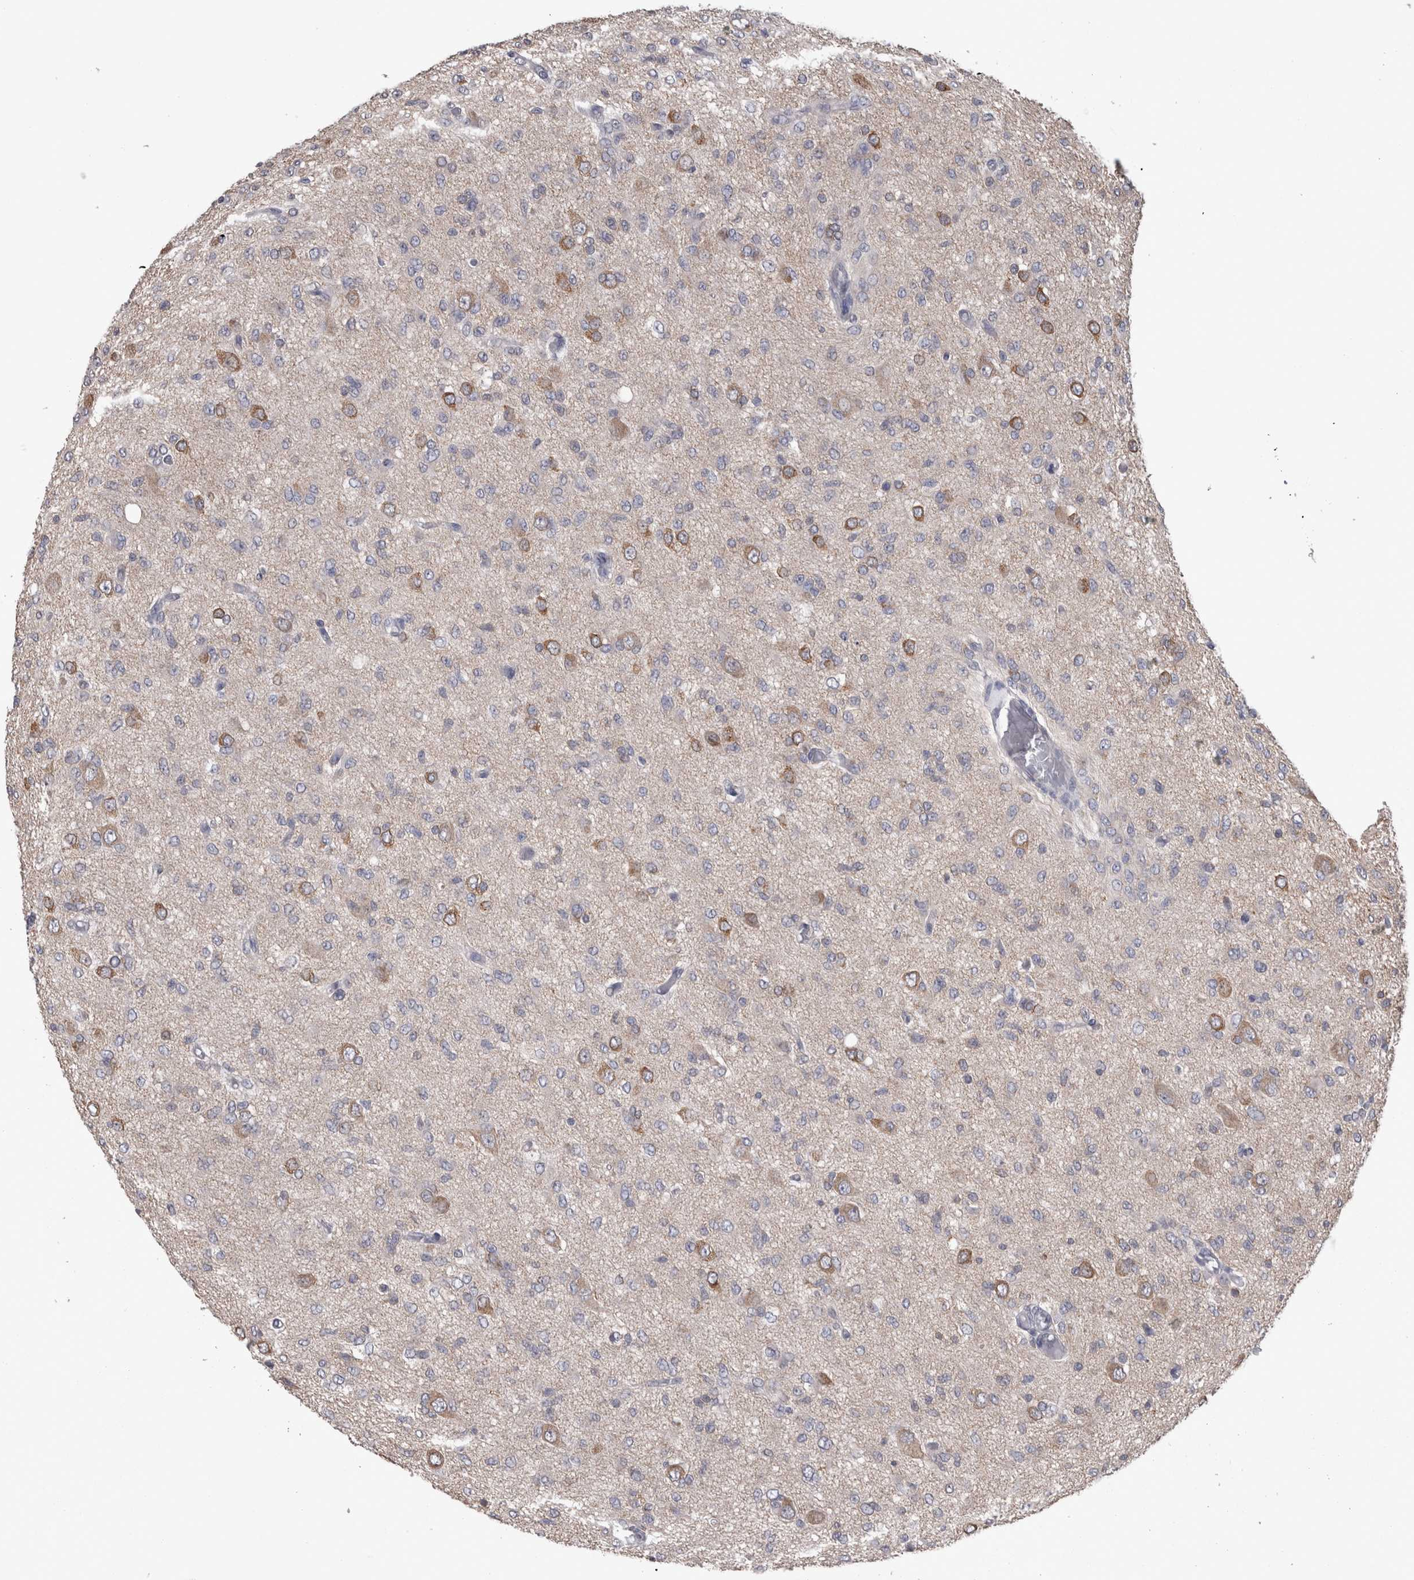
{"staining": {"intensity": "negative", "quantity": "none", "location": "none"}, "tissue": "glioma", "cell_type": "Tumor cells", "image_type": "cancer", "snomed": [{"axis": "morphology", "description": "Glioma, malignant, High grade"}, {"axis": "topography", "description": "Brain"}], "caption": "A photomicrograph of human malignant high-grade glioma is negative for staining in tumor cells. Nuclei are stained in blue.", "gene": "DDX6", "patient": {"sex": "female", "age": 59}}